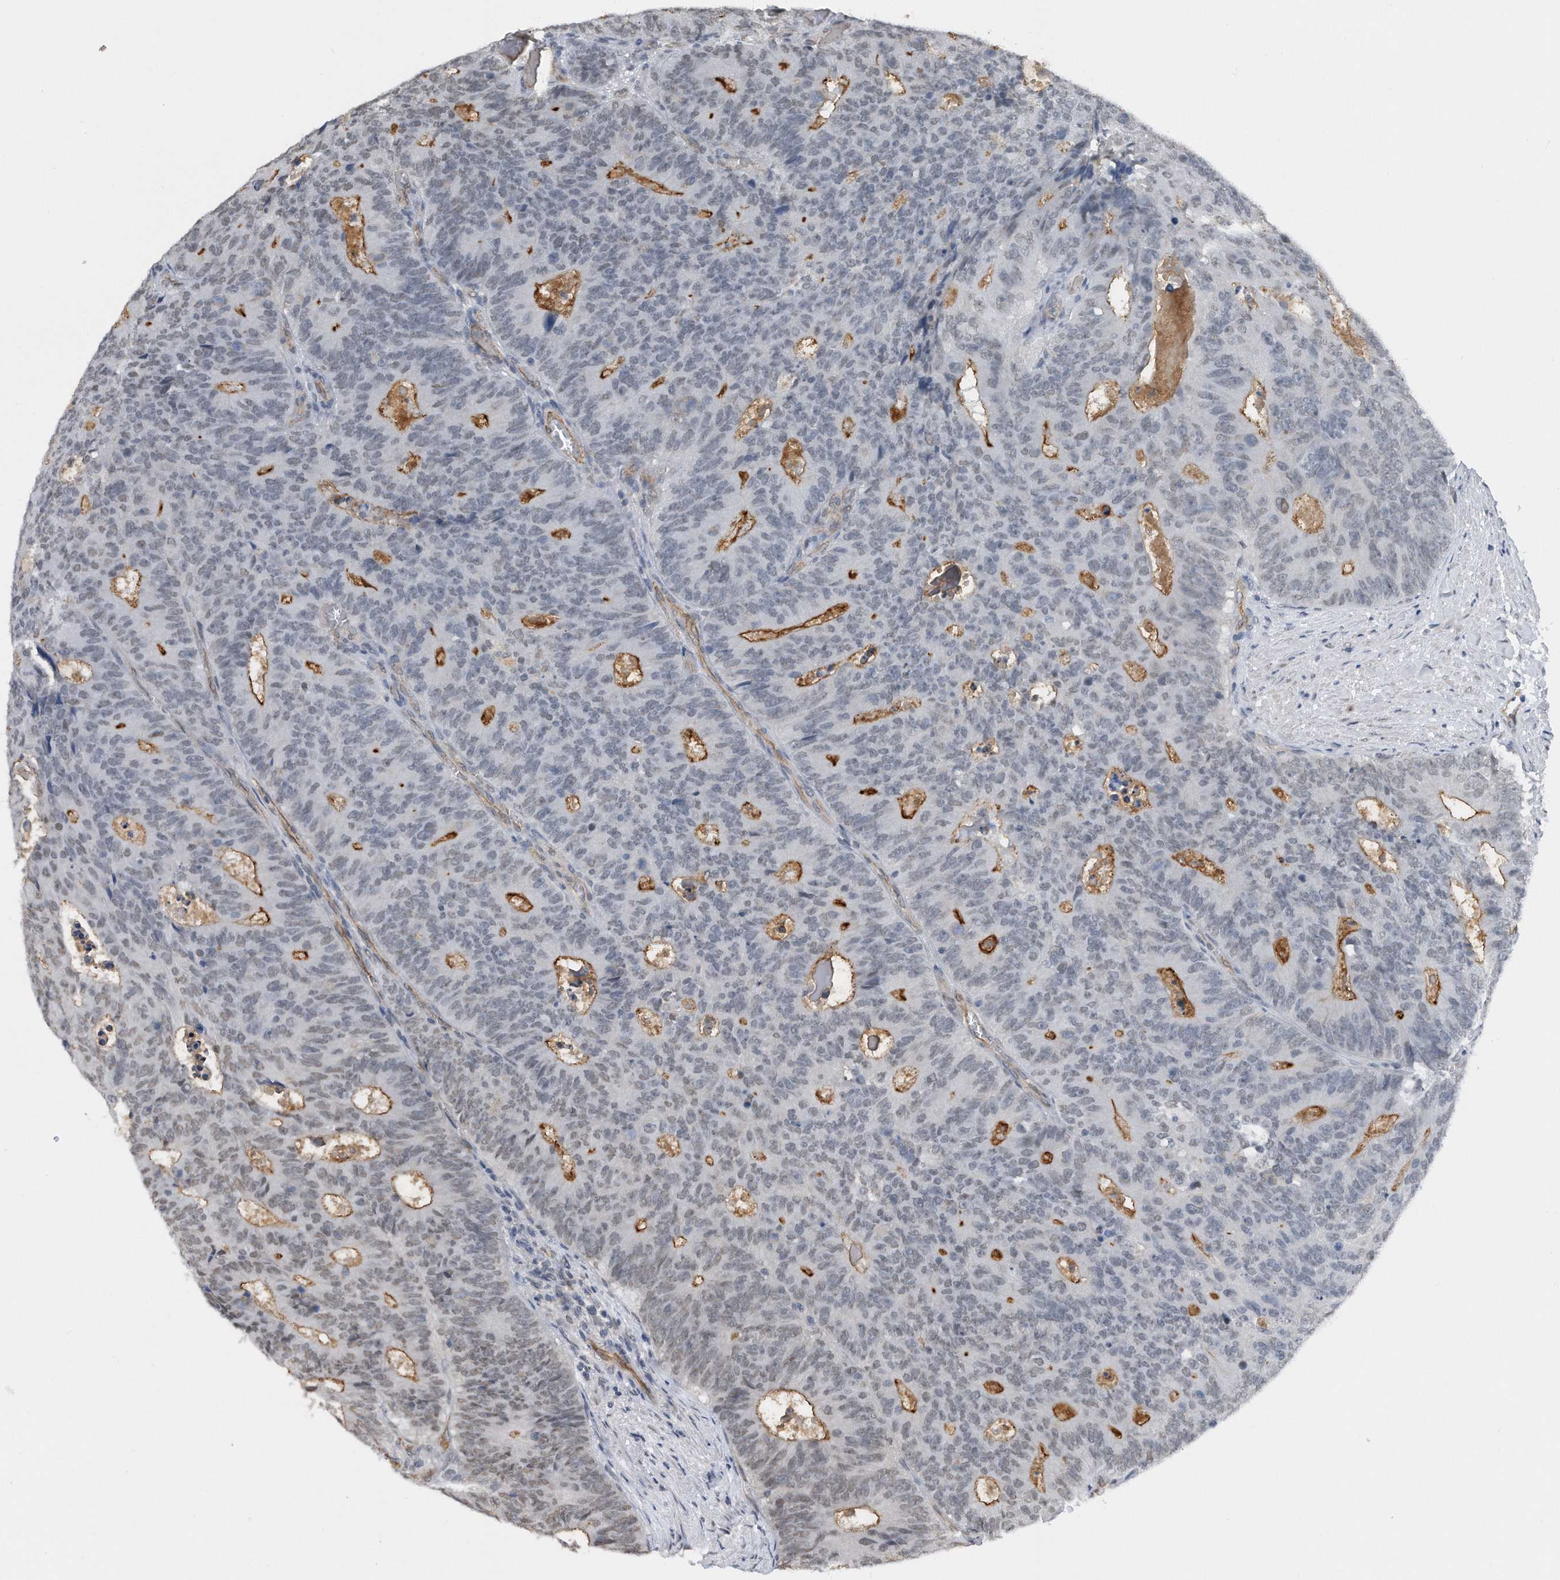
{"staining": {"intensity": "negative", "quantity": "none", "location": "none"}, "tissue": "colorectal cancer", "cell_type": "Tumor cells", "image_type": "cancer", "snomed": [{"axis": "morphology", "description": "Adenocarcinoma, NOS"}, {"axis": "topography", "description": "Colon"}], "caption": "High magnification brightfield microscopy of colorectal cancer stained with DAB (brown) and counterstained with hematoxylin (blue): tumor cells show no significant positivity.", "gene": "TP53INP1", "patient": {"sex": "male", "age": 87}}